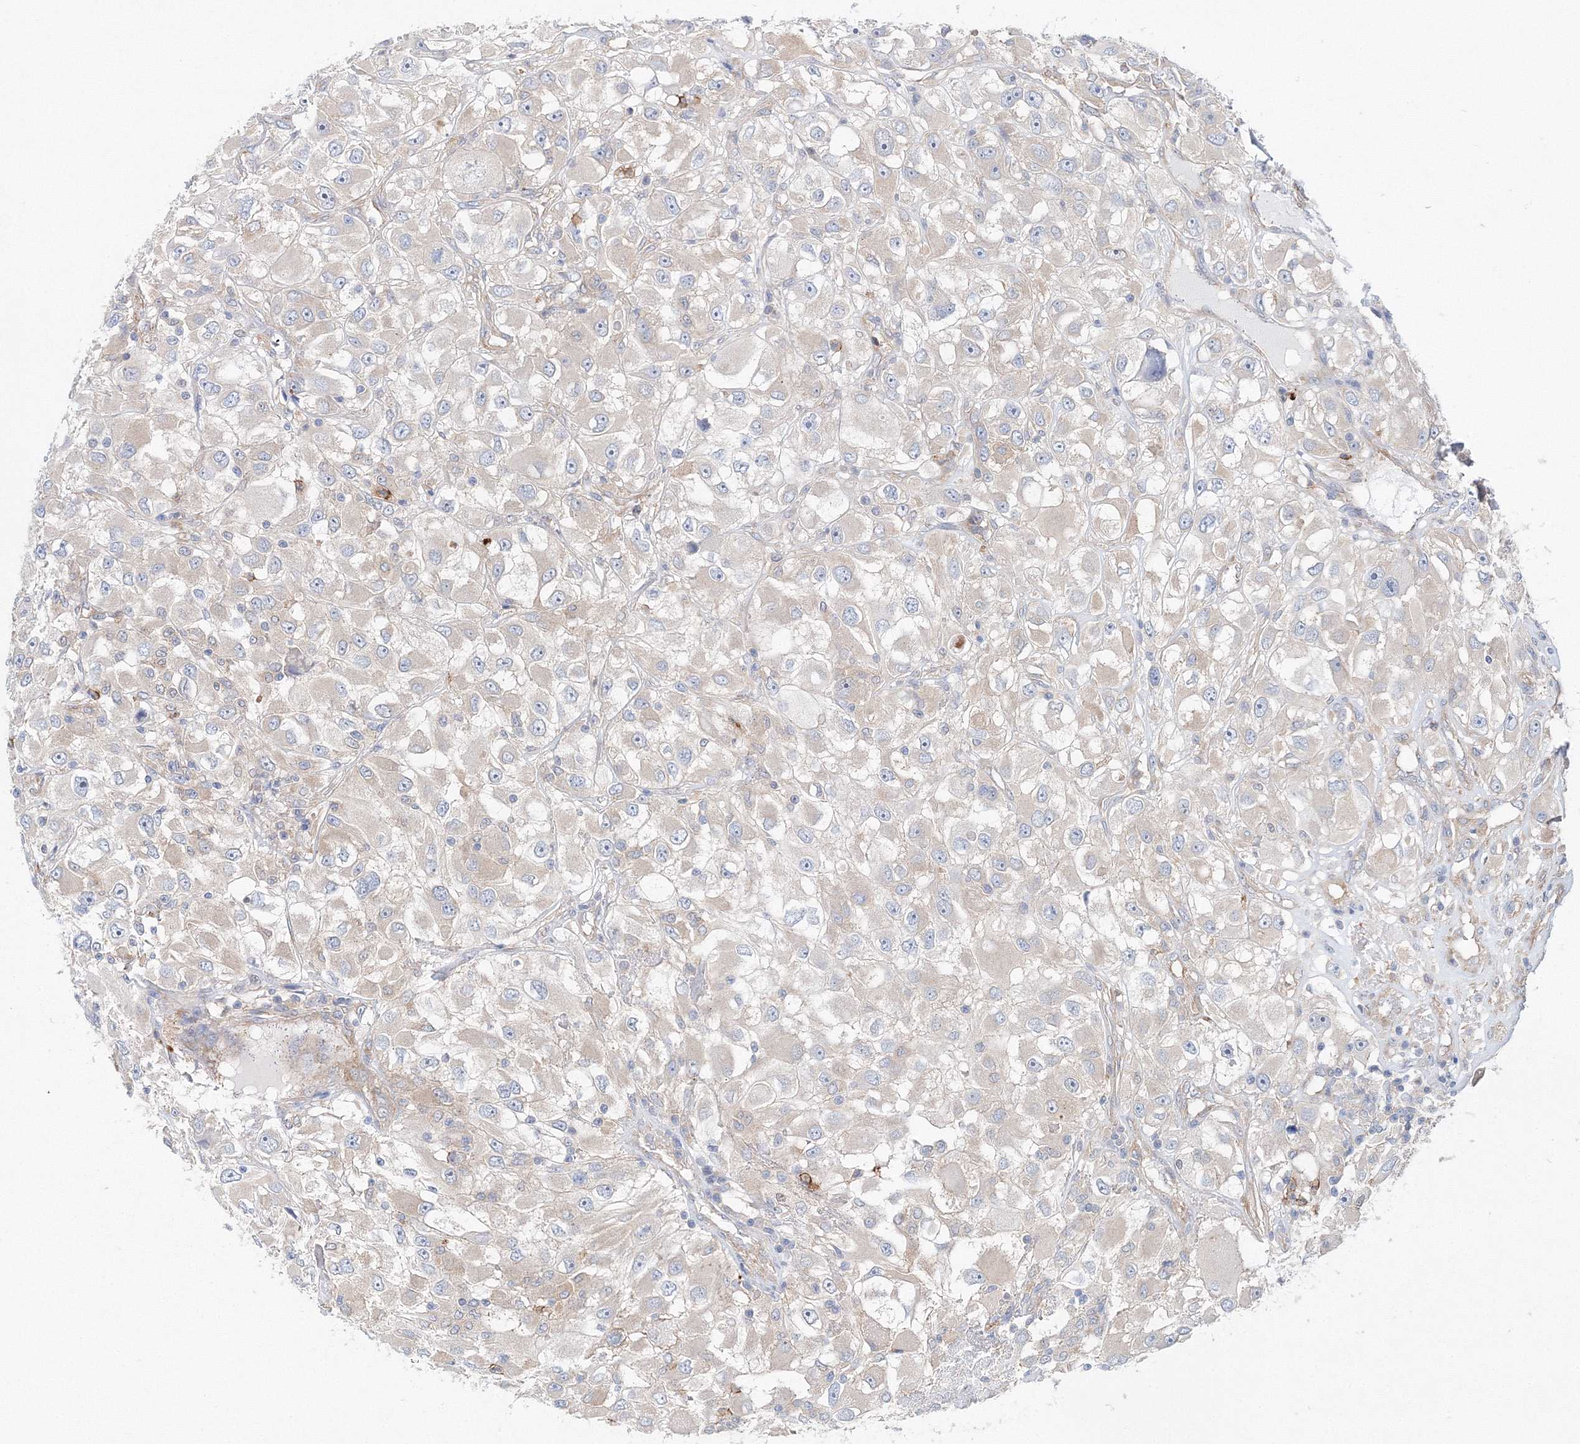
{"staining": {"intensity": "negative", "quantity": "none", "location": "none"}, "tissue": "renal cancer", "cell_type": "Tumor cells", "image_type": "cancer", "snomed": [{"axis": "morphology", "description": "Adenocarcinoma, NOS"}, {"axis": "topography", "description": "Kidney"}], "caption": "Protein analysis of renal cancer shows no significant staining in tumor cells. The staining was performed using DAB to visualize the protein expression in brown, while the nuclei were stained in blue with hematoxylin (Magnification: 20x).", "gene": "TPRKB", "patient": {"sex": "female", "age": 52}}